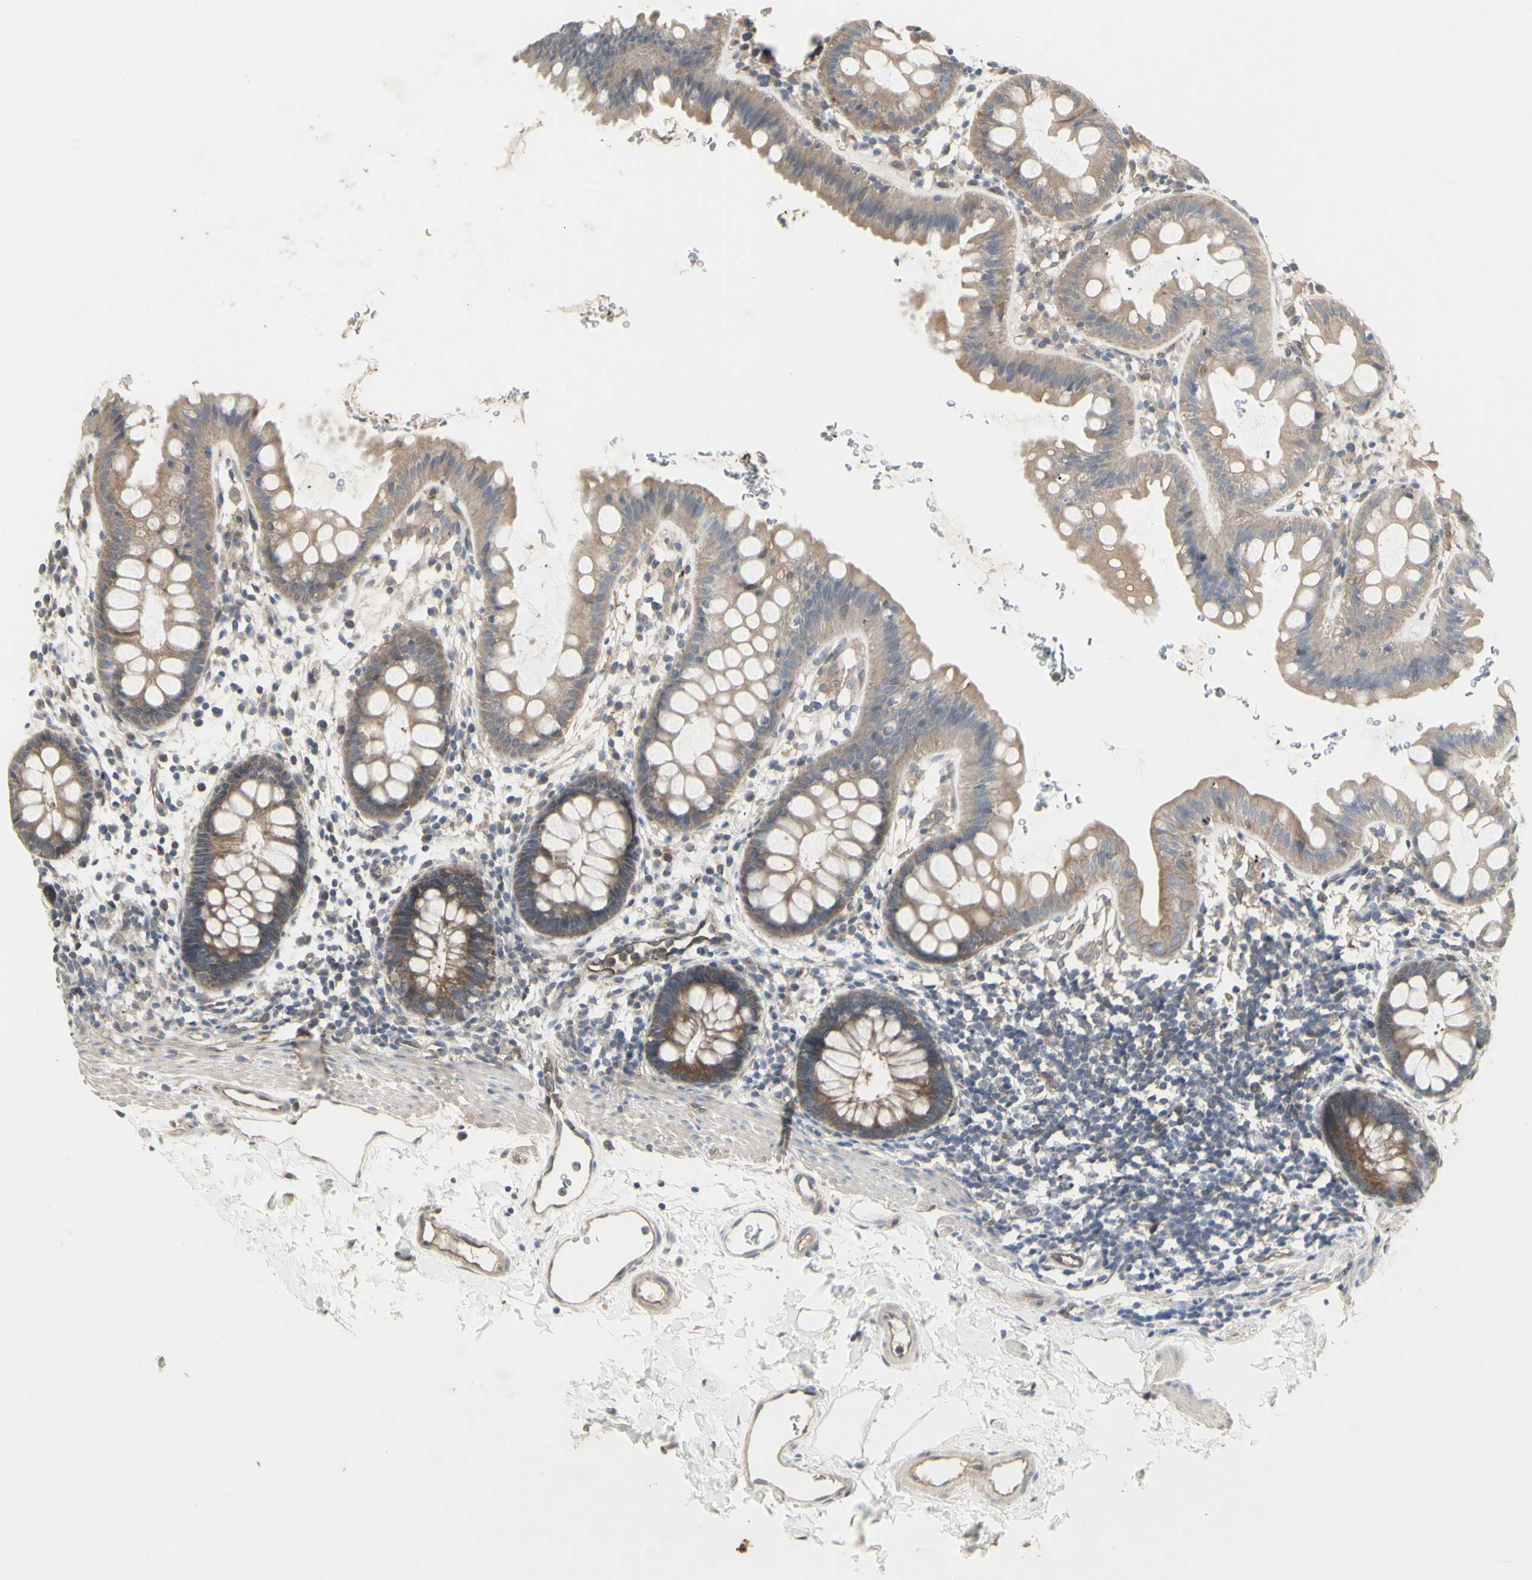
{"staining": {"intensity": "moderate", "quantity": ">75%", "location": "cytoplasmic/membranous"}, "tissue": "rectum", "cell_type": "Glandular cells", "image_type": "normal", "snomed": [{"axis": "morphology", "description": "Normal tissue, NOS"}, {"axis": "topography", "description": "Rectum"}], "caption": "Immunohistochemistry (IHC) staining of benign rectum, which demonstrates medium levels of moderate cytoplasmic/membranous staining in approximately >75% of glandular cells indicating moderate cytoplasmic/membranous protein positivity. The staining was performed using DAB (3,3'-diaminobenzidine) (brown) for protein detection and nuclei were counterstained in hematoxylin (blue).", "gene": "CHURC1", "patient": {"sex": "female", "age": 24}}